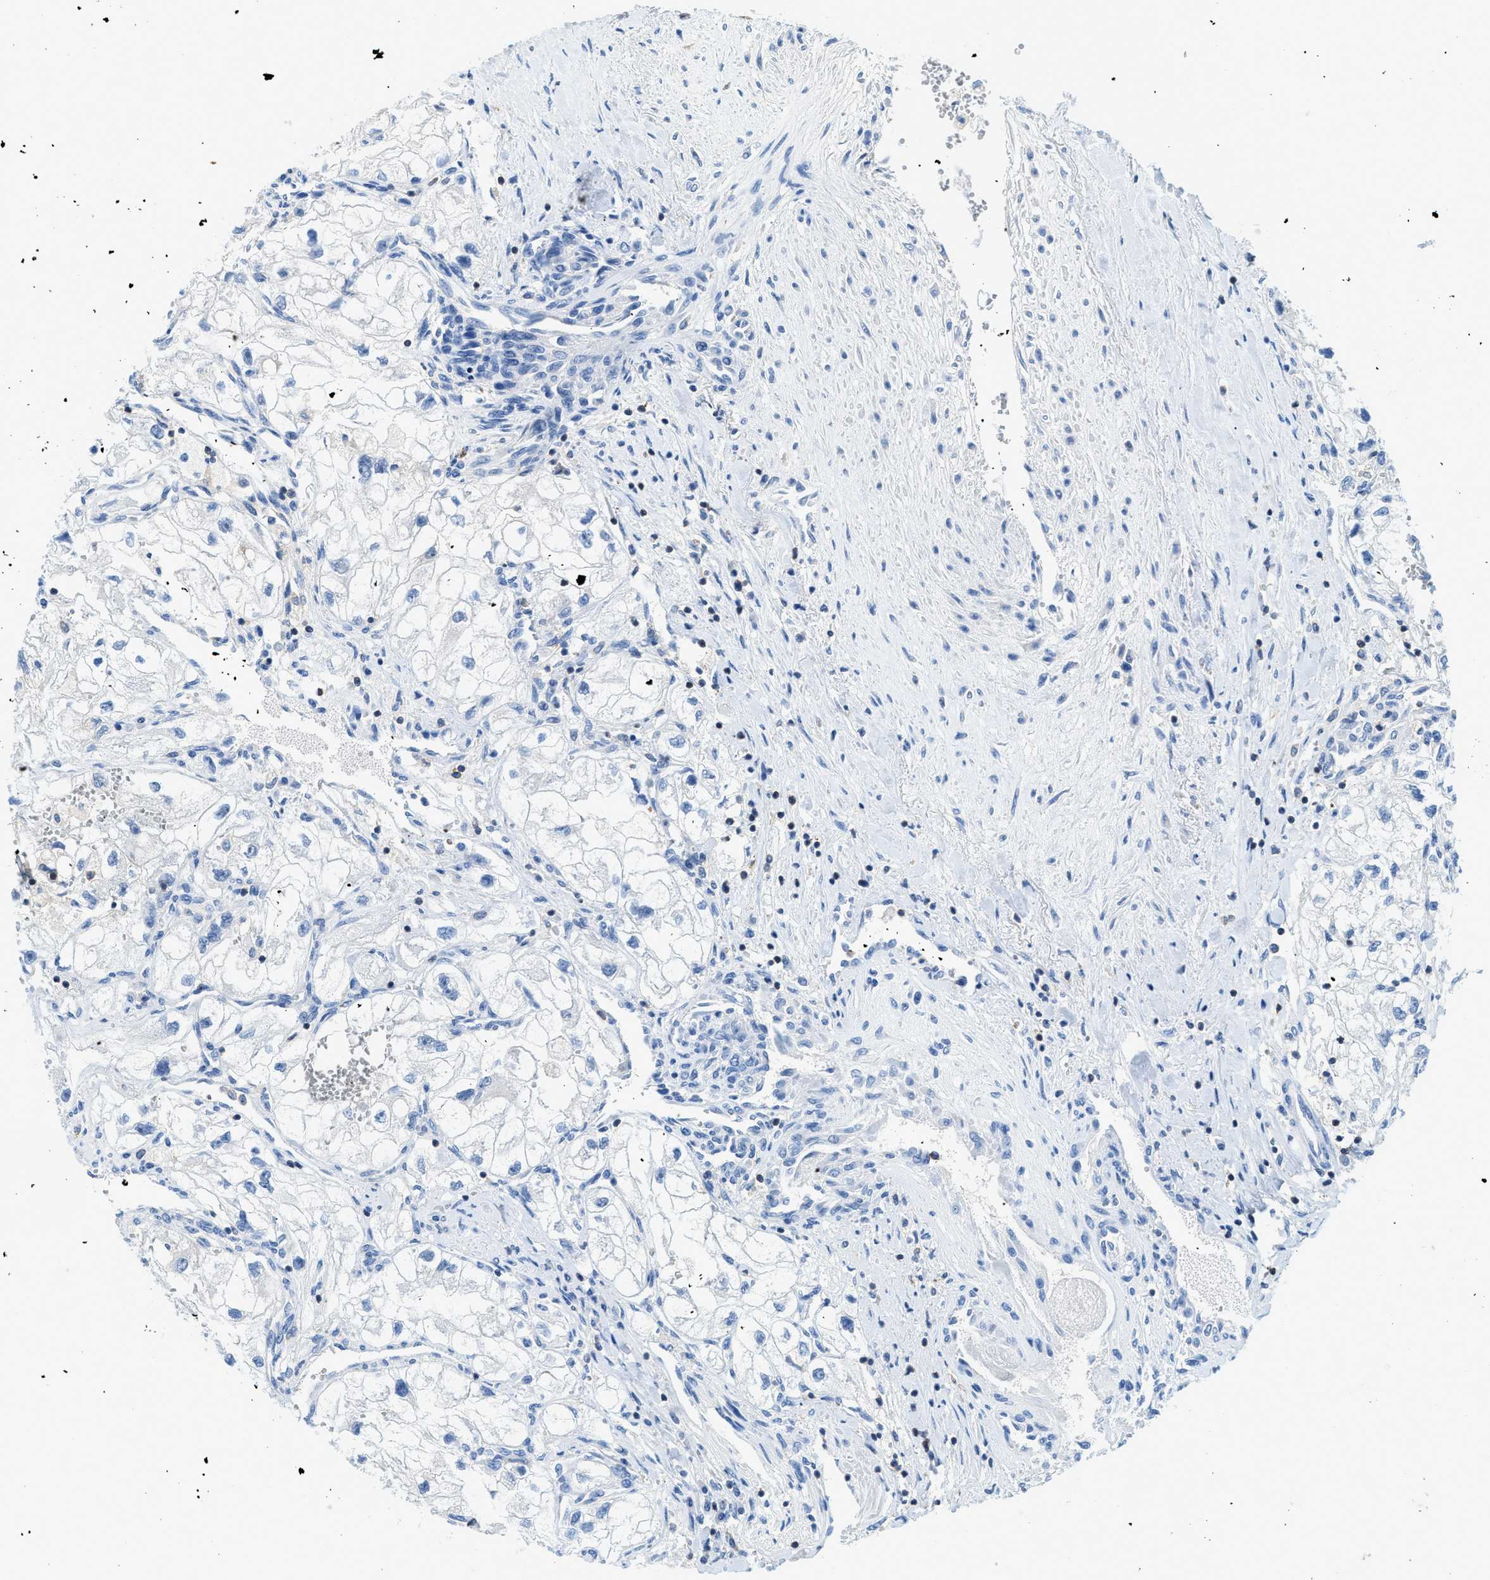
{"staining": {"intensity": "negative", "quantity": "none", "location": "none"}, "tissue": "renal cancer", "cell_type": "Tumor cells", "image_type": "cancer", "snomed": [{"axis": "morphology", "description": "Adenocarcinoma, NOS"}, {"axis": "topography", "description": "Kidney"}], "caption": "IHC micrograph of neoplastic tissue: human renal cancer stained with DAB (3,3'-diaminobenzidine) reveals no significant protein positivity in tumor cells. (Stains: DAB immunohistochemistry with hematoxylin counter stain, Microscopy: brightfield microscopy at high magnification).", "gene": "FAM151A", "patient": {"sex": "female", "age": 70}}